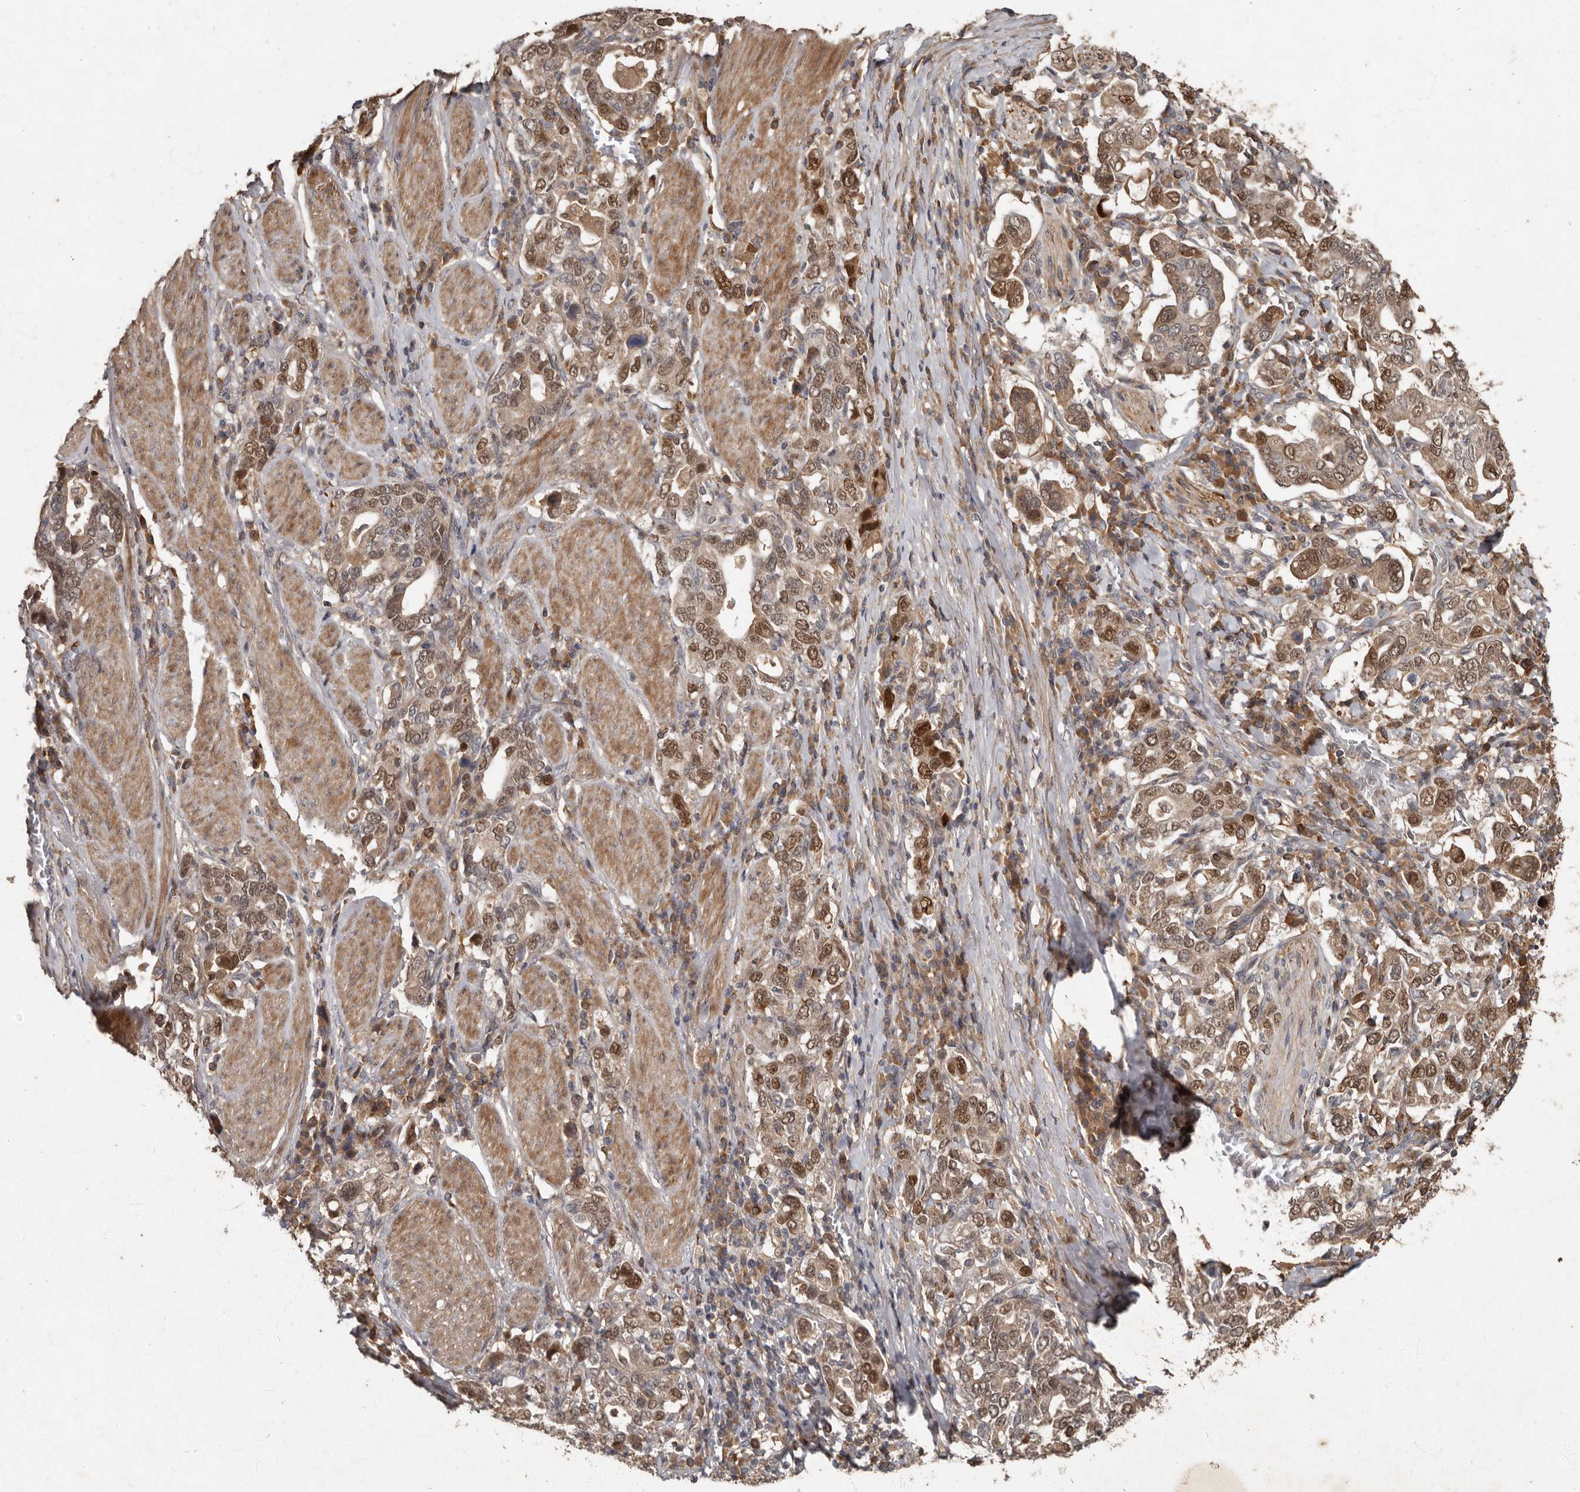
{"staining": {"intensity": "moderate", "quantity": ">75%", "location": "cytoplasmic/membranous,nuclear"}, "tissue": "stomach cancer", "cell_type": "Tumor cells", "image_type": "cancer", "snomed": [{"axis": "morphology", "description": "Adenocarcinoma, NOS"}, {"axis": "topography", "description": "Stomach, upper"}], "caption": "Human stomach cancer stained for a protein (brown) displays moderate cytoplasmic/membranous and nuclear positive staining in approximately >75% of tumor cells.", "gene": "KIF26B", "patient": {"sex": "male", "age": 62}}